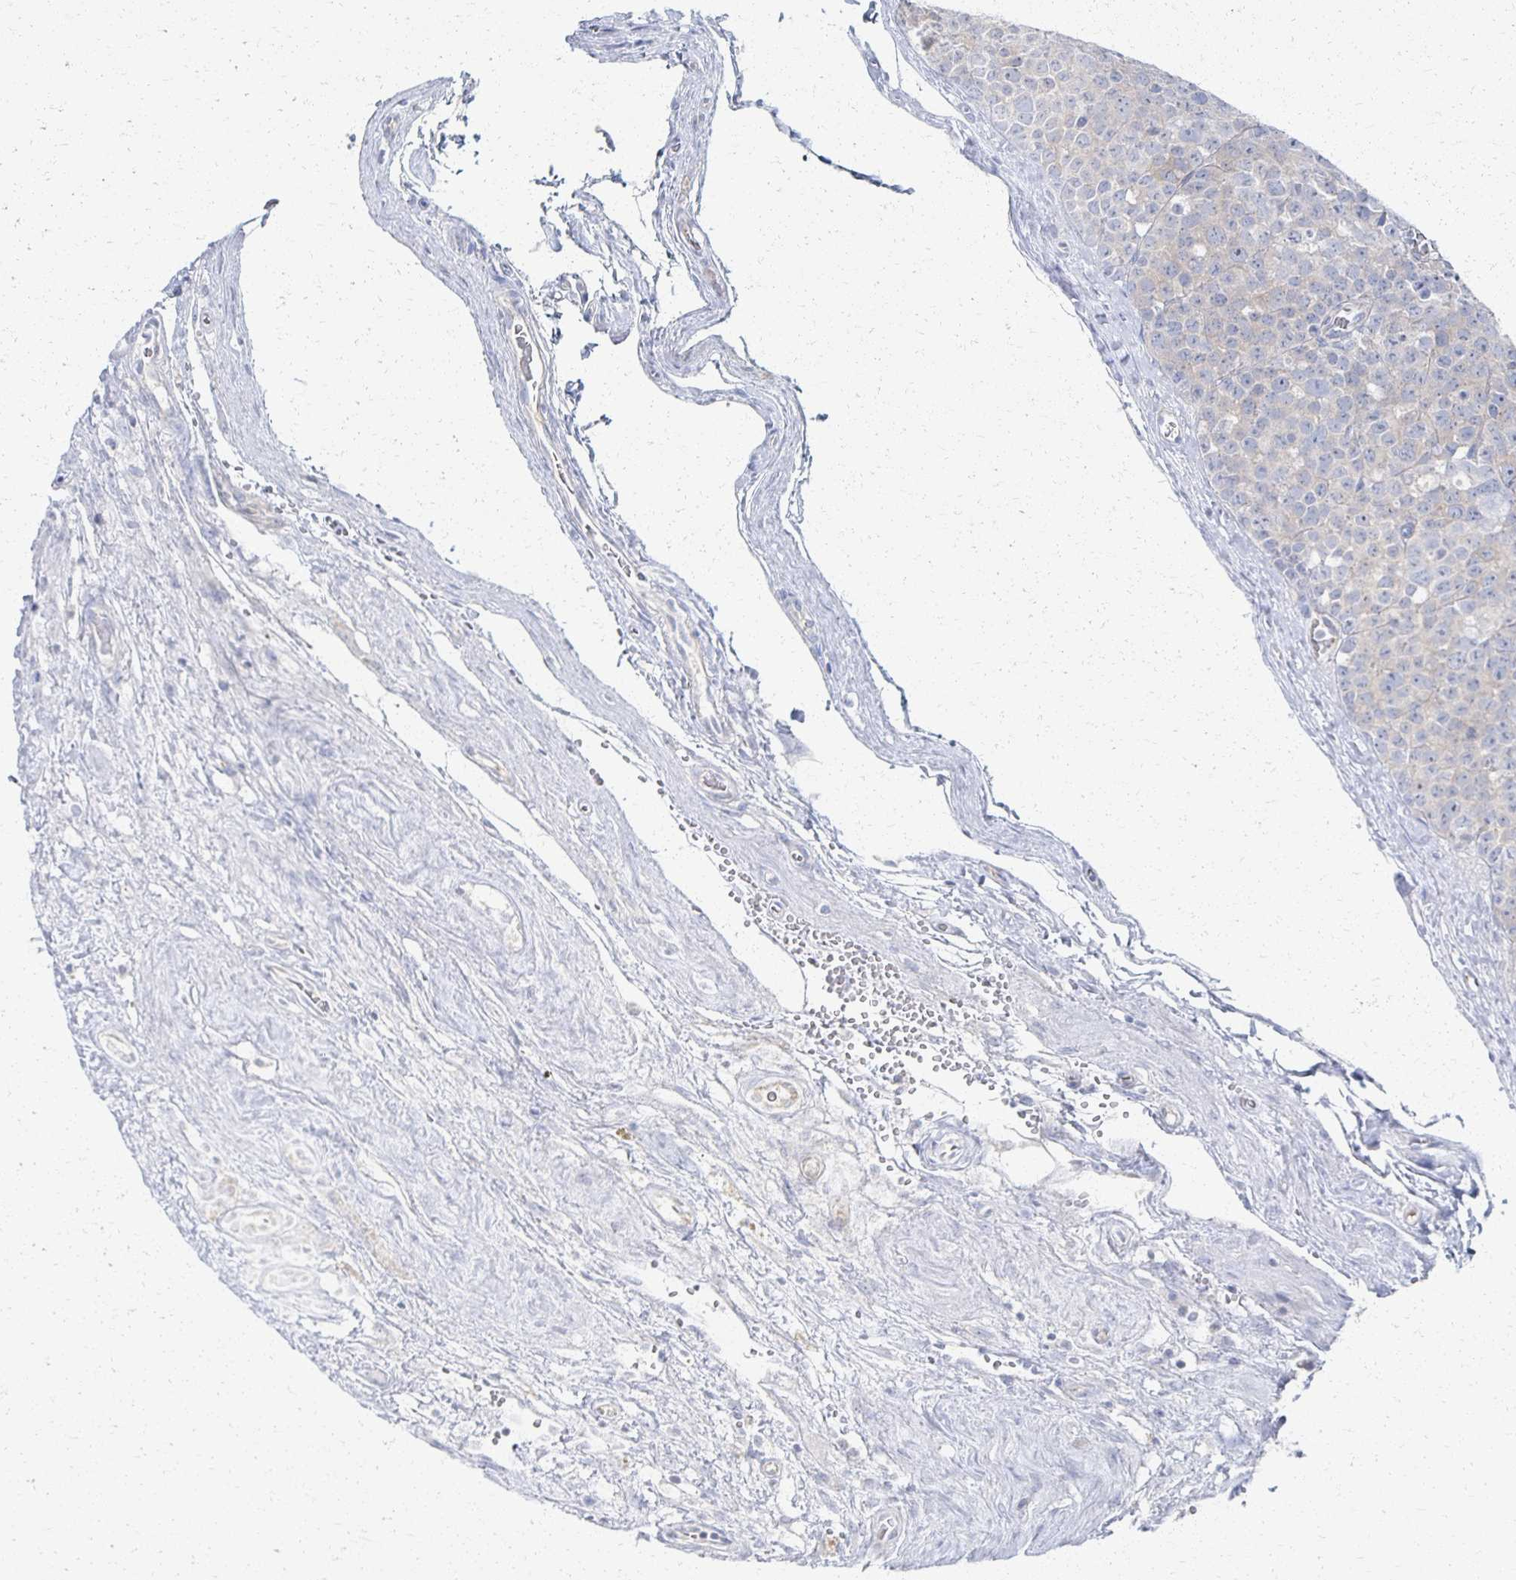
{"staining": {"intensity": "weak", "quantity": "25%-75%", "location": "cytoplasmic/membranous"}, "tissue": "testis cancer", "cell_type": "Tumor cells", "image_type": "cancer", "snomed": [{"axis": "morphology", "description": "Seminoma, NOS"}, {"axis": "topography", "description": "Testis"}], "caption": "The histopathology image exhibits a brown stain indicating the presence of a protein in the cytoplasmic/membranous of tumor cells in testis cancer. The protein is stained brown, and the nuclei are stained in blue (DAB IHC with brightfield microscopy, high magnification).", "gene": "PRR20A", "patient": {"sex": "male", "age": 71}}